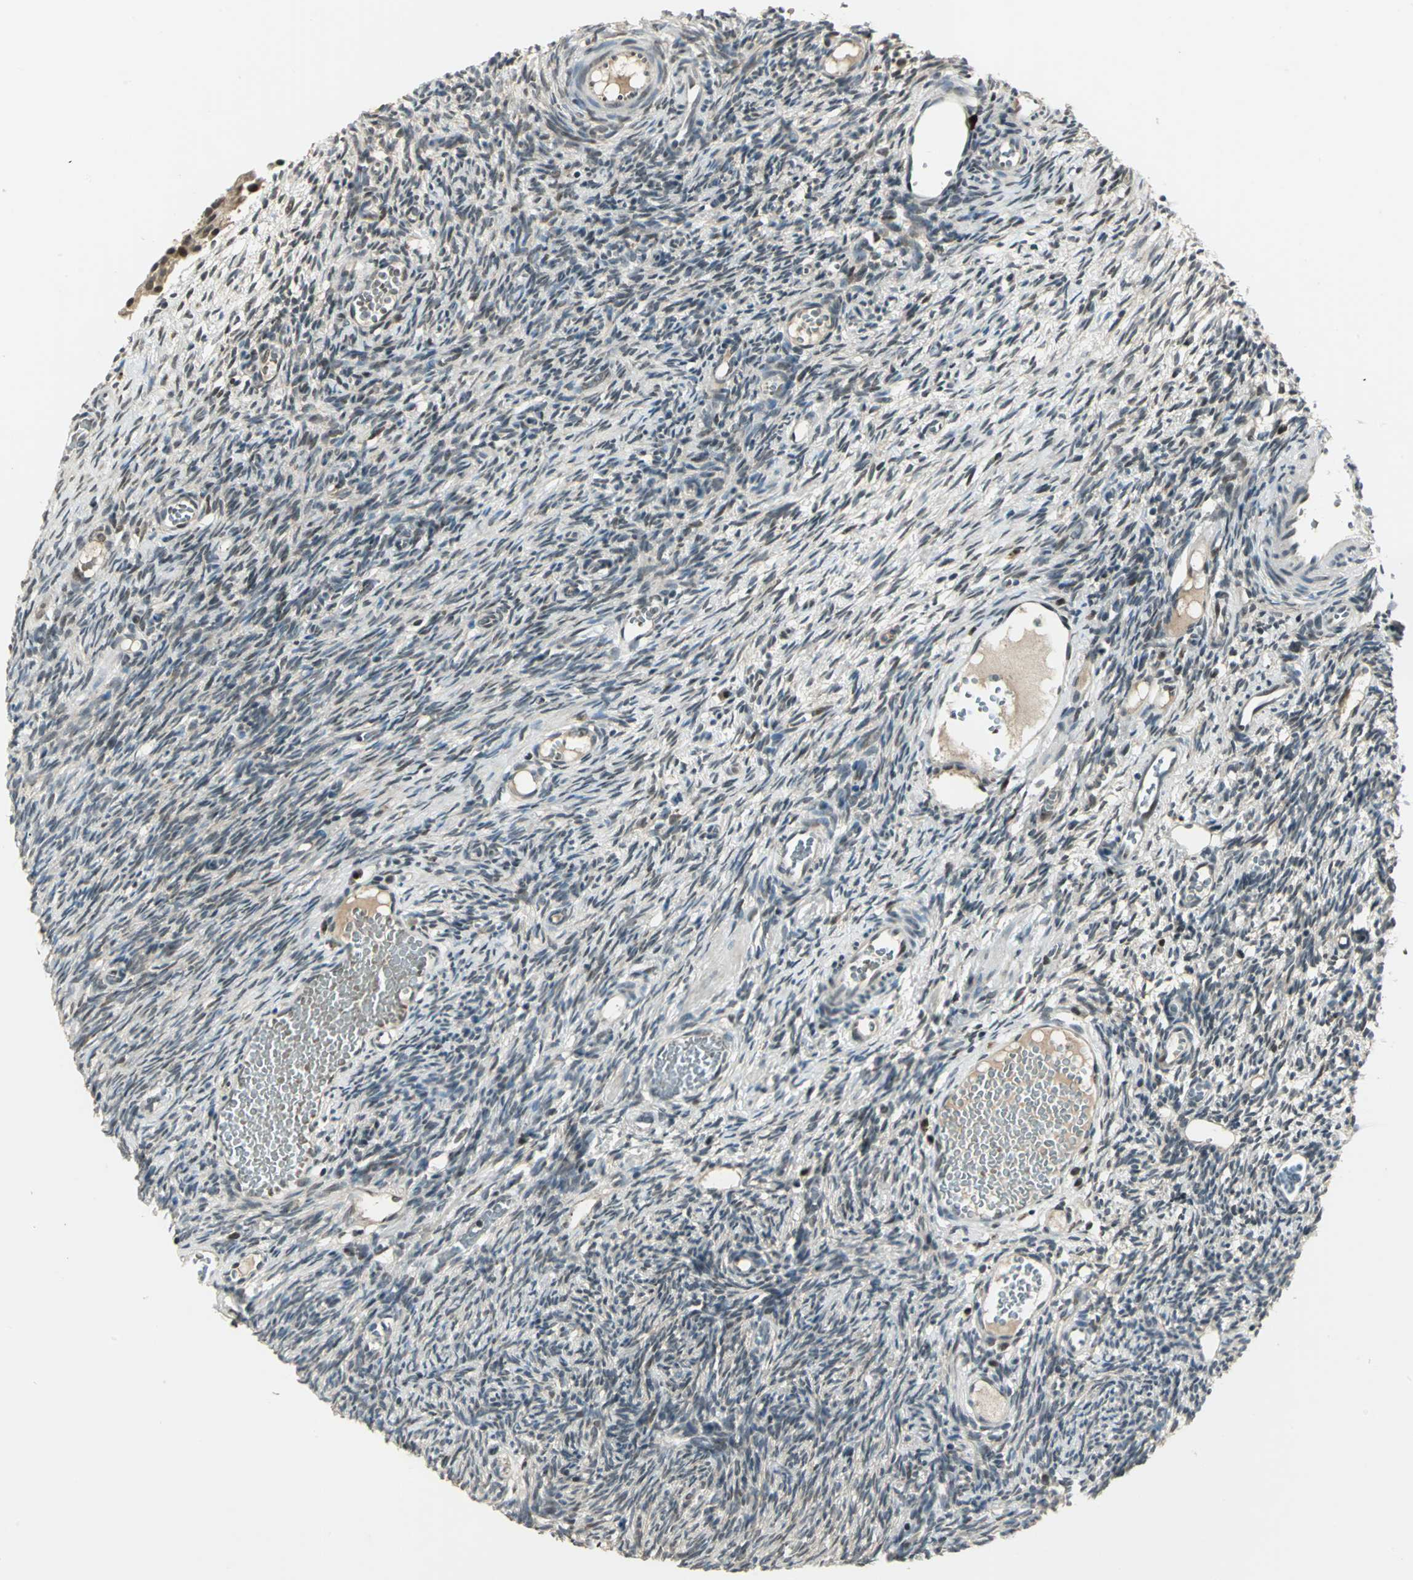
{"staining": {"intensity": "moderate", "quantity": "<25%", "location": "cytoplasmic/membranous"}, "tissue": "ovary", "cell_type": "Follicle cells", "image_type": "normal", "snomed": [{"axis": "morphology", "description": "Normal tissue, NOS"}, {"axis": "topography", "description": "Ovary"}], "caption": "DAB immunohistochemical staining of benign human ovary displays moderate cytoplasmic/membranous protein staining in approximately <25% of follicle cells.", "gene": "RAD17", "patient": {"sex": "female", "age": 35}}